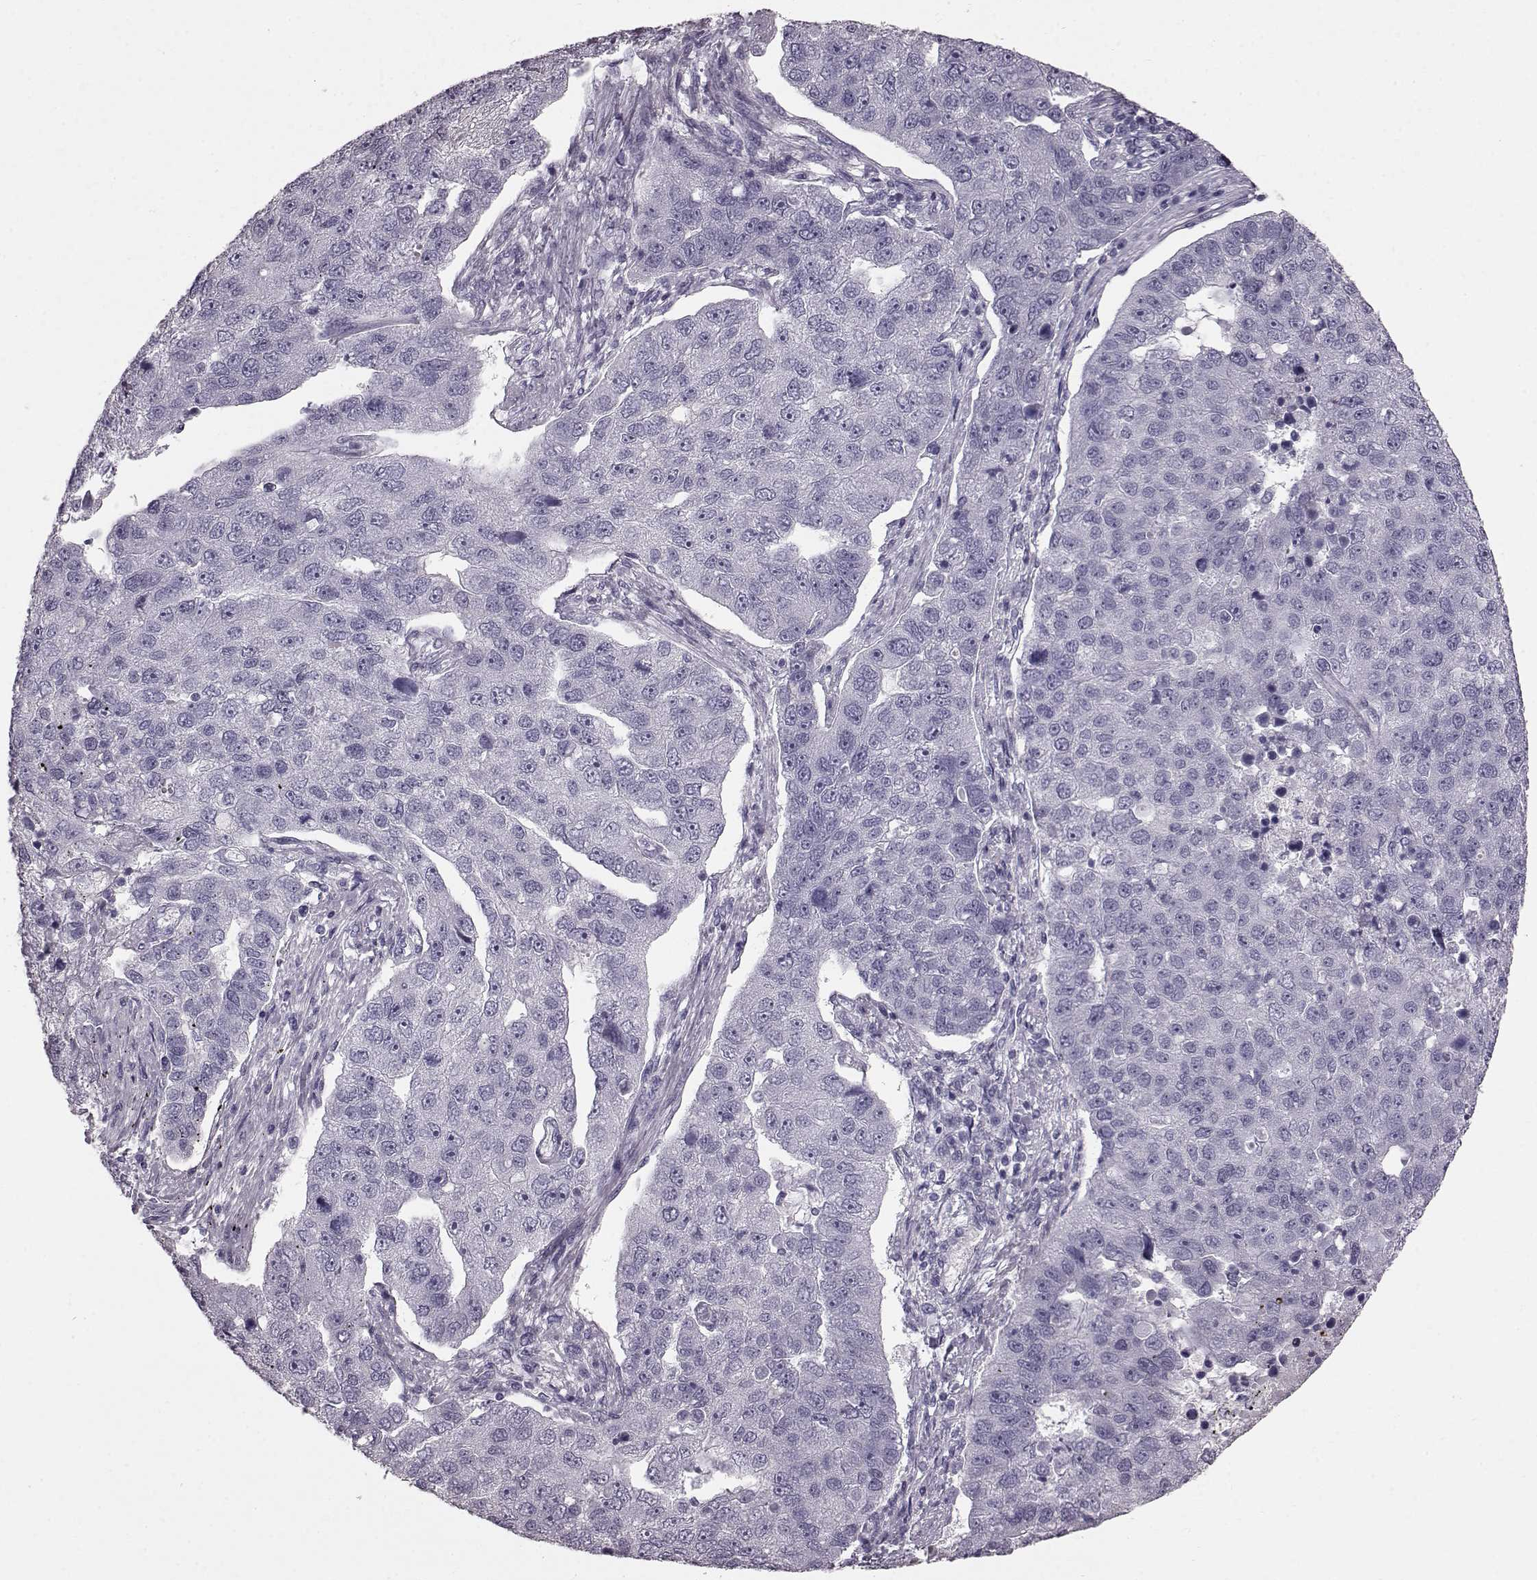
{"staining": {"intensity": "negative", "quantity": "none", "location": "none"}, "tissue": "pancreatic cancer", "cell_type": "Tumor cells", "image_type": "cancer", "snomed": [{"axis": "morphology", "description": "Adenocarcinoma, NOS"}, {"axis": "topography", "description": "Pancreas"}], "caption": "Immunohistochemistry (IHC) of human pancreatic cancer reveals no positivity in tumor cells.", "gene": "TCHHL1", "patient": {"sex": "female", "age": 61}}